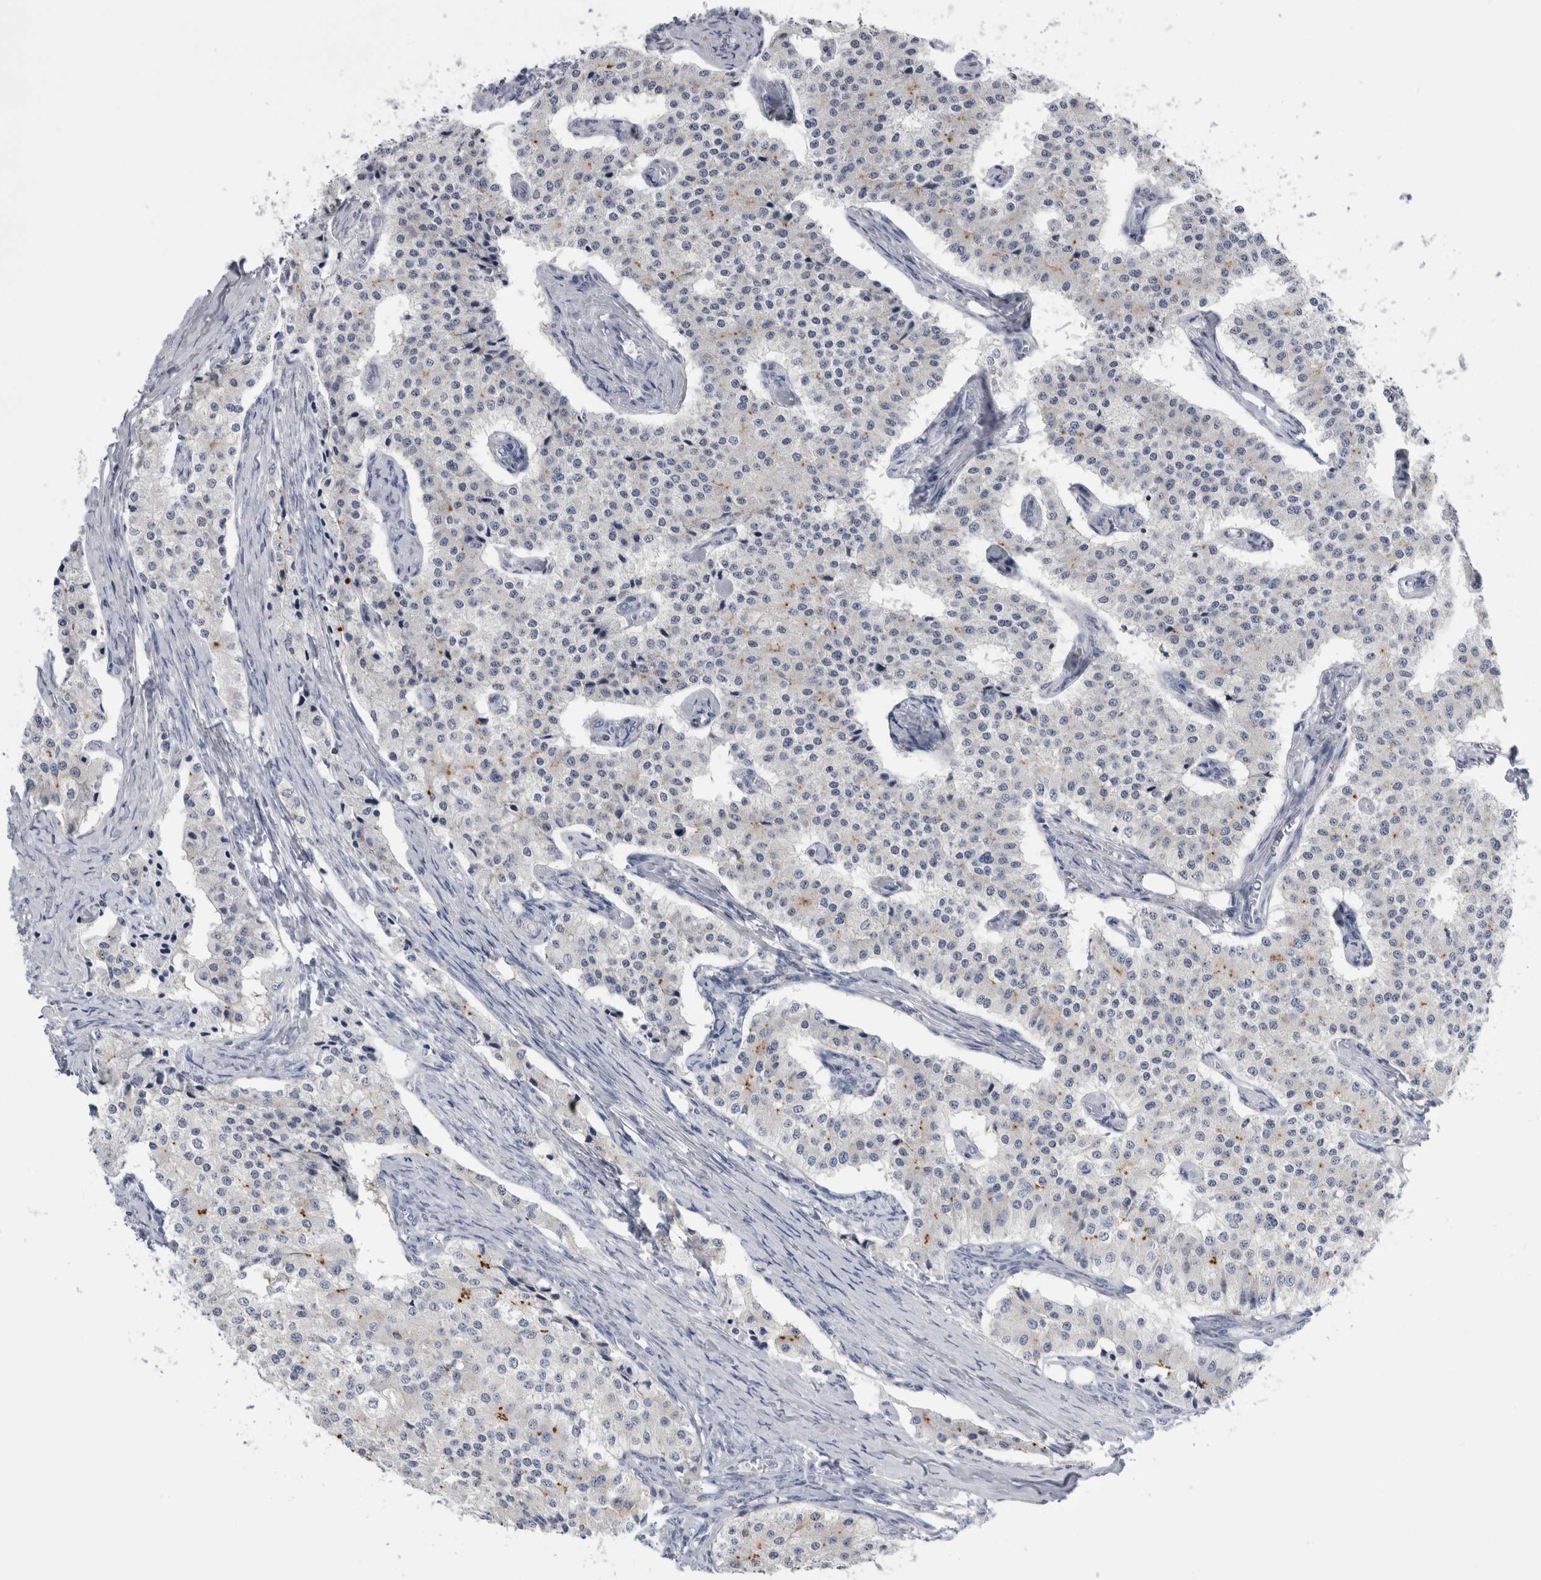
{"staining": {"intensity": "negative", "quantity": "none", "location": "none"}, "tissue": "carcinoid", "cell_type": "Tumor cells", "image_type": "cancer", "snomed": [{"axis": "morphology", "description": "Carcinoid, malignant, NOS"}, {"axis": "topography", "description": "Colon"}], "caption": "Carcinoid was stained to show a protein in brown. There is no significant positivity in tumor cells. (DAB (3,3'-diaminobenzidine) immunohistochemistry, high magnification).", "gene": "ANKFY1", "patient": {"sex": "female", "age": 52}}